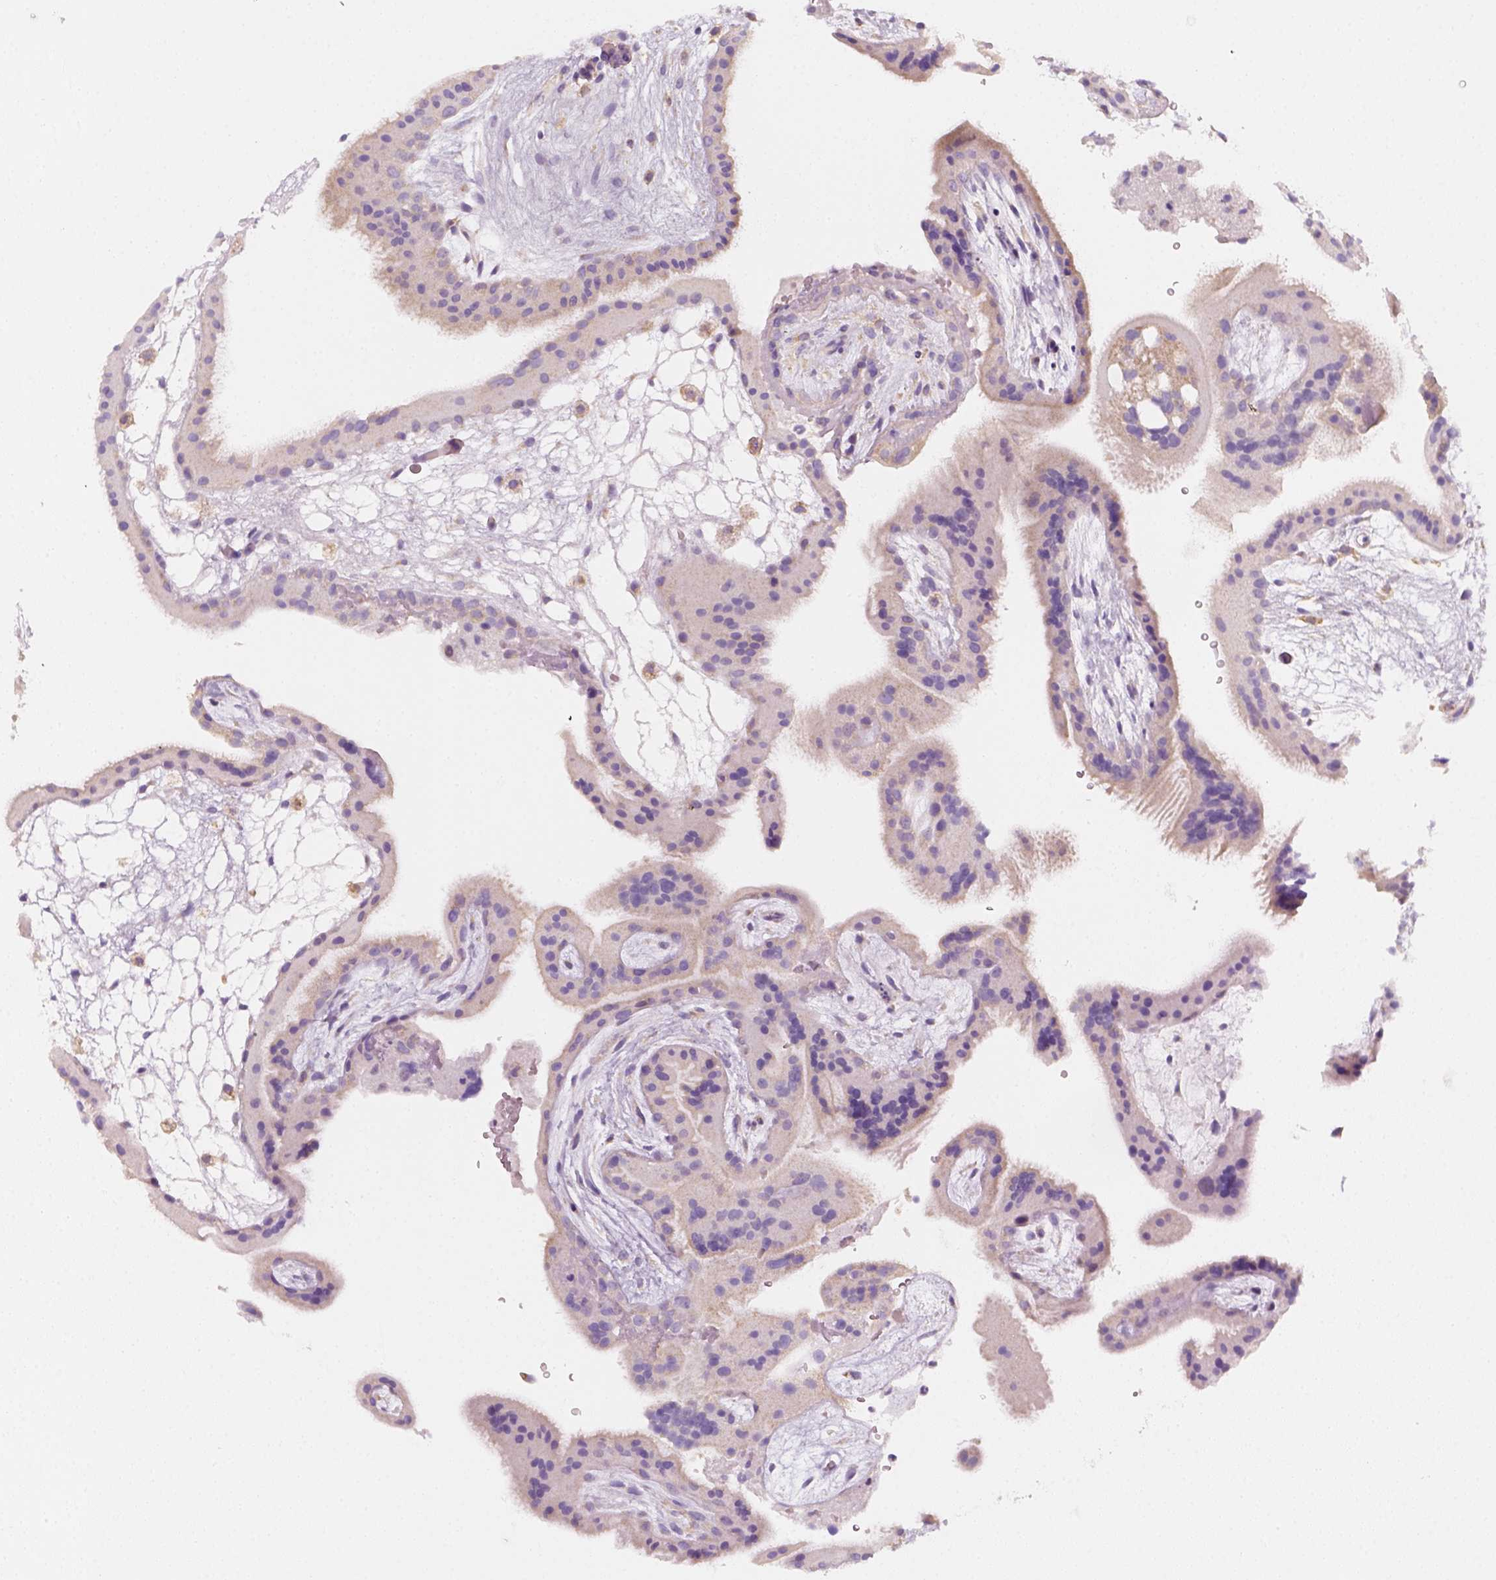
{"staining": {"intensity": "negative", "quantity": "none", "location": "none"}, "tissue": "placenta", "cell_type": "Decidual cells", "image_type": "normal", "snomed": [{"axis": "morphology", "description": "Normal tissue, NOS"}, {"axis": "topography", "description": "Placenta"}], "caption": "Decidual cells are negative for brown protein staining in normal placenta.", "gene": "AWAT2", "patient": {"sex": "female", "age": 19}}